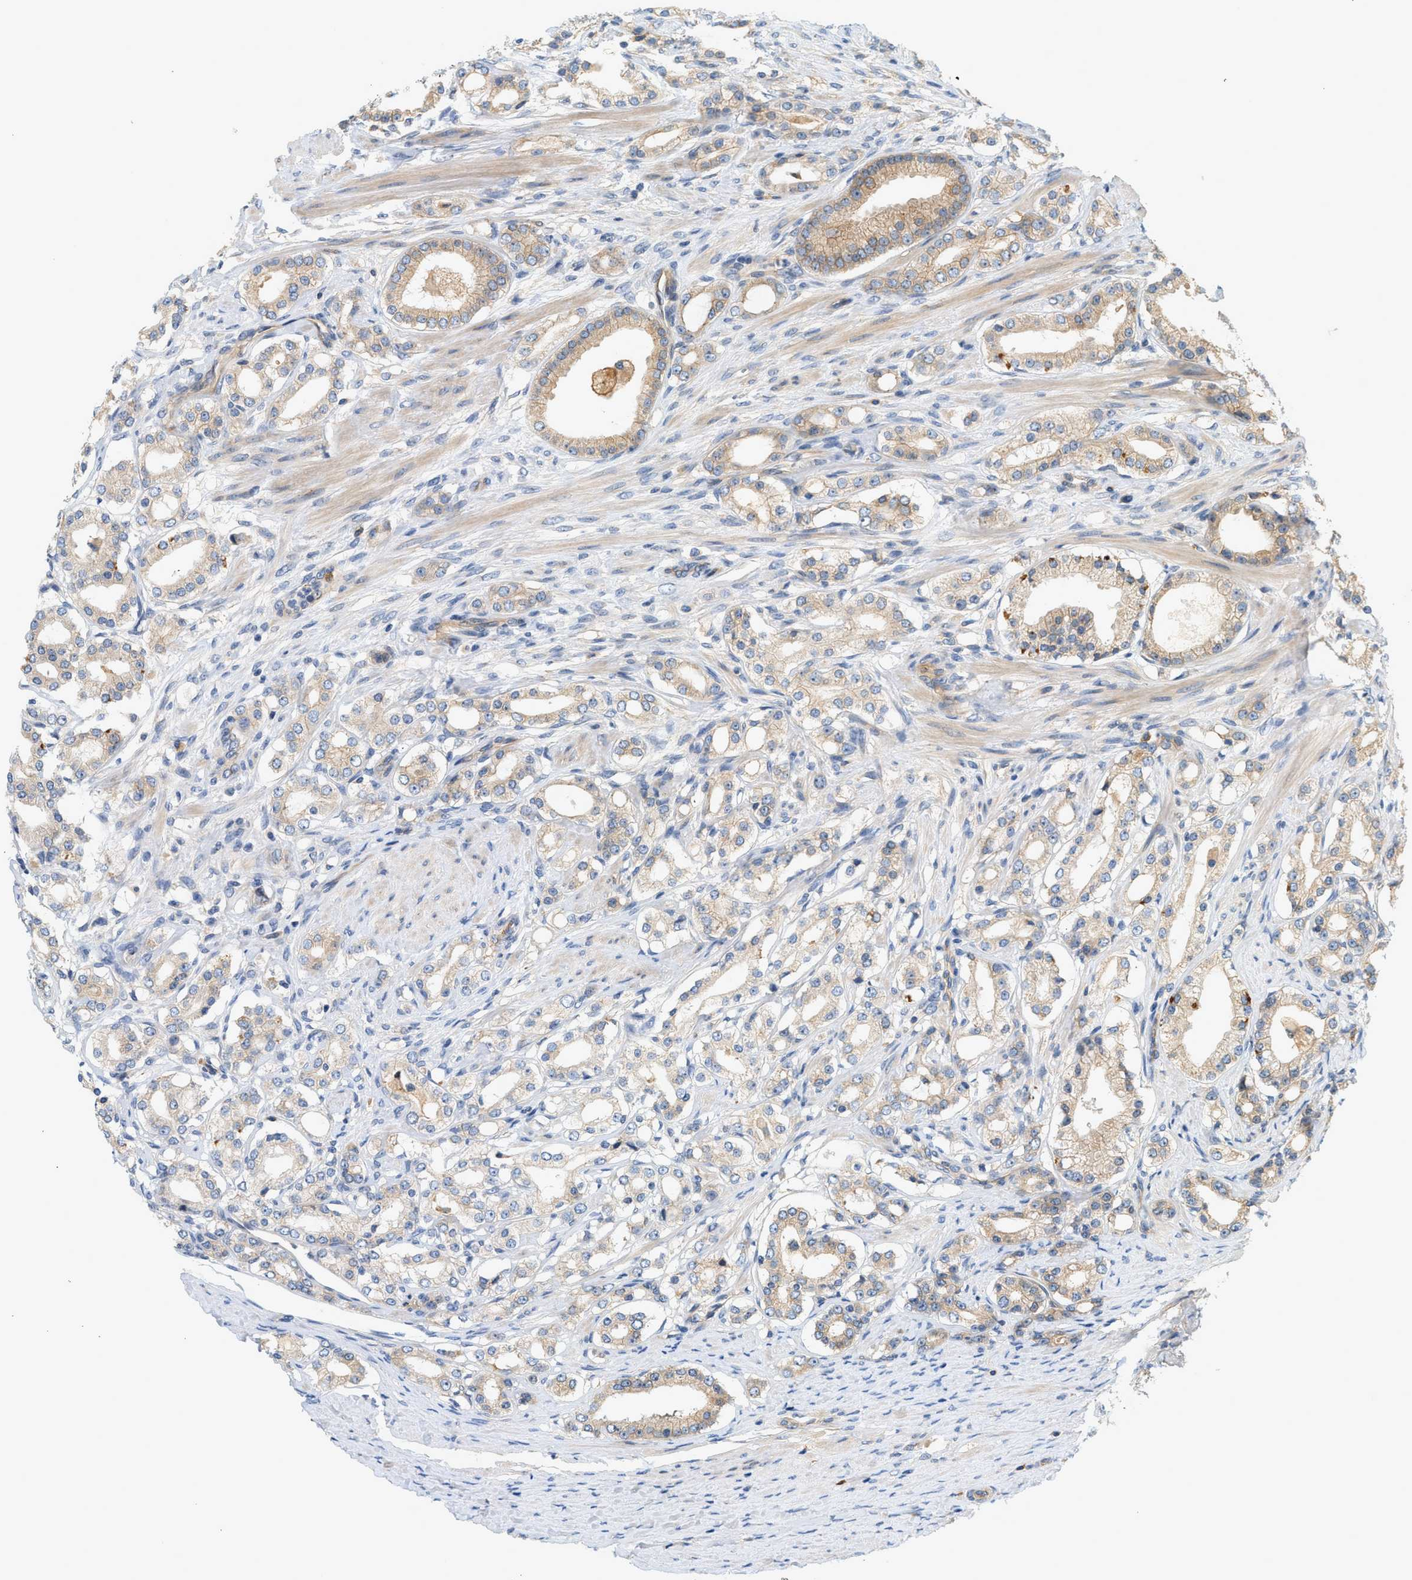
{"staining": {"intensity": "weak", "quantity": ">75%", "location": "cytoplasmic/membranous"}, "tissue": "prostate cancer", "cell_type": "Tumor cells", "image_type": "cancer", "snomed": [{"axis": "morphology", "description": "Adenocarcinoma, Low grade"}, {"axis": "topography", "description": "Prostate"}], "caption": "The micrograph reveals staining of prostate cancer, revealing weak cytoplasmic/membranous protein expression (brown color) within tumor cells.", "gene": "CTXN1", "patient": {"sex": "male", "age": 63}}